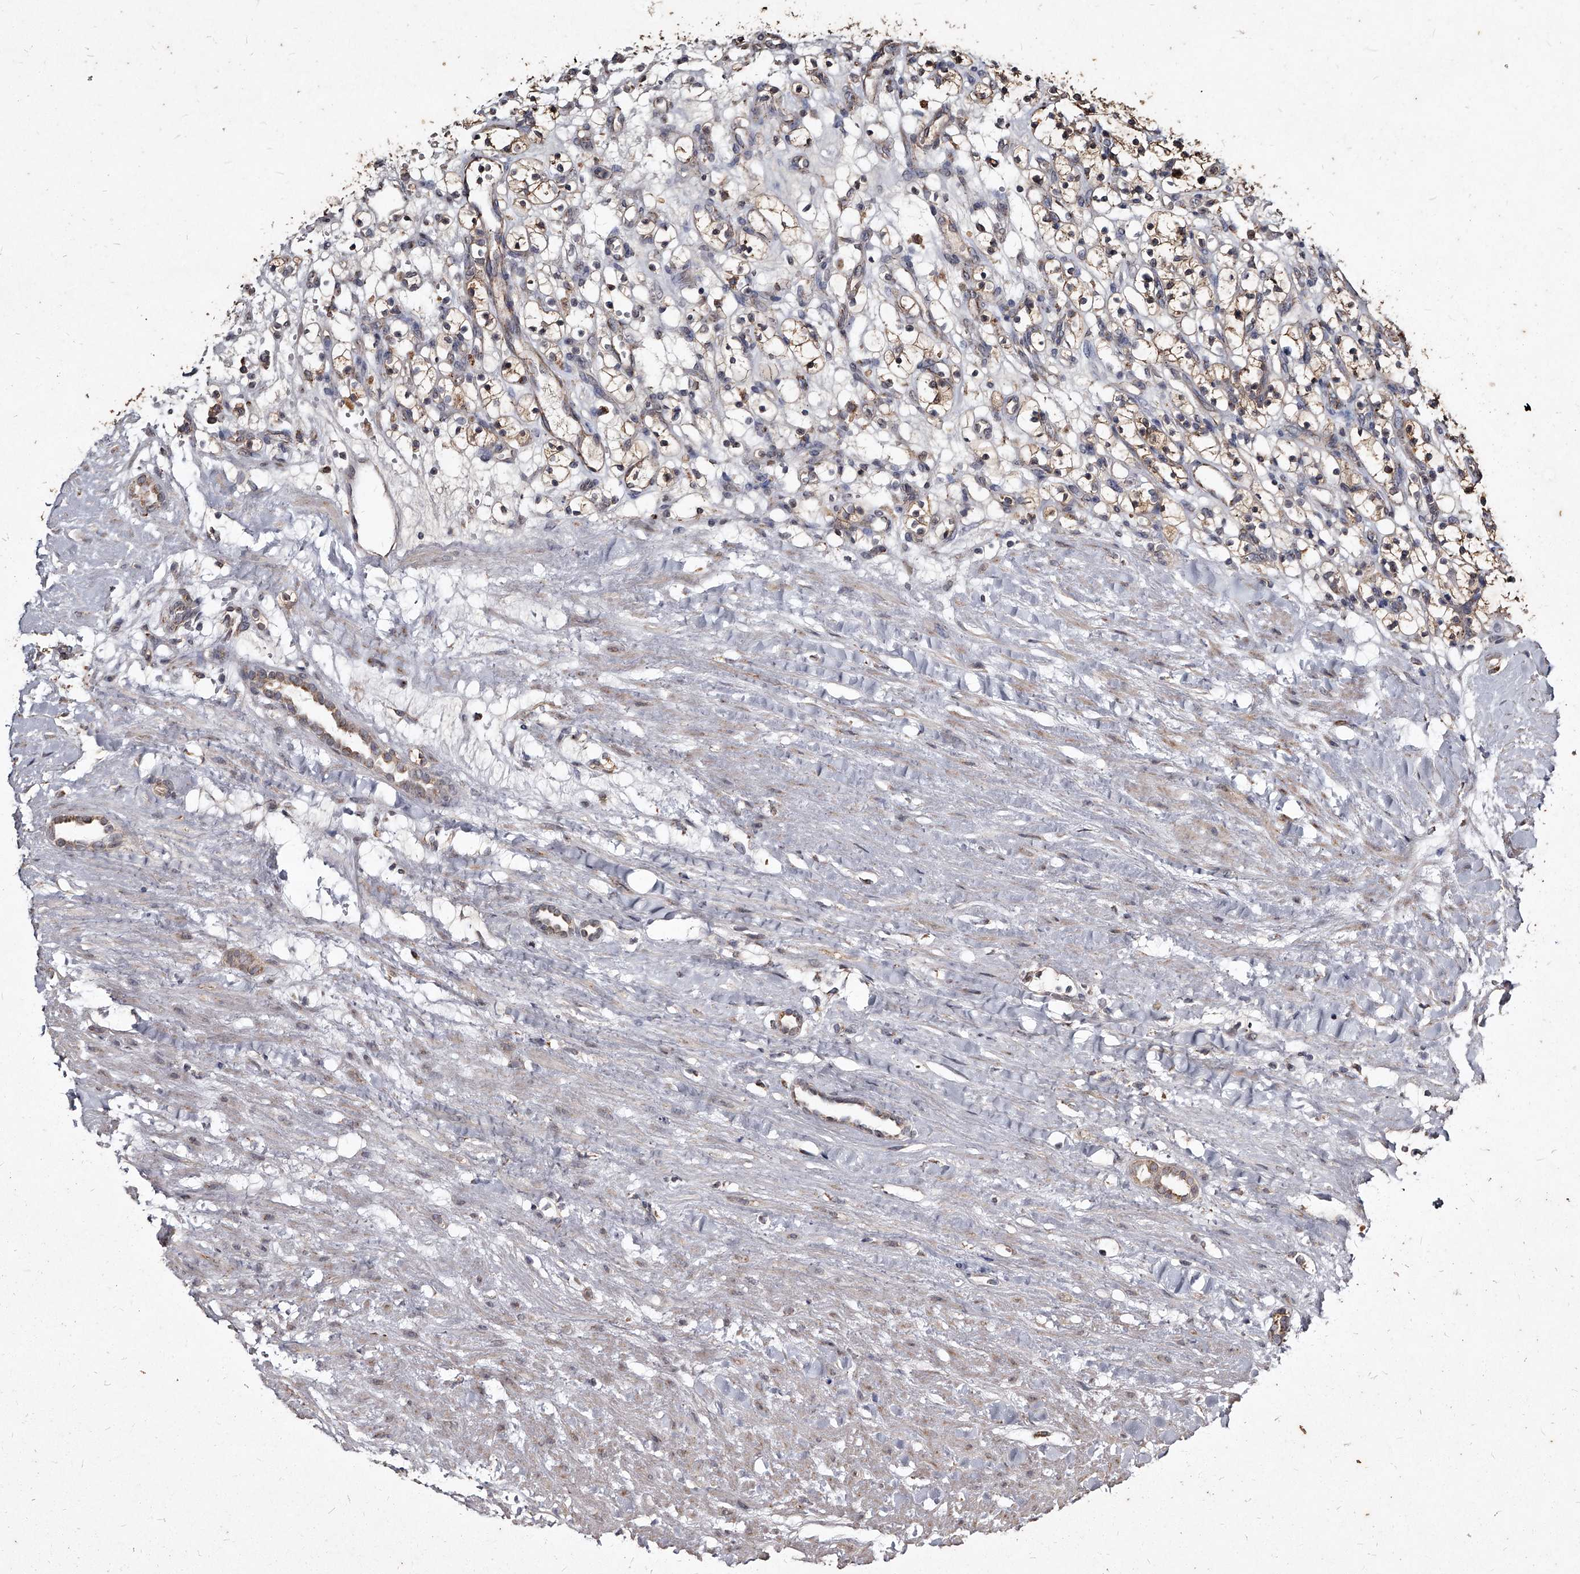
{"staining": {"intensity": "weak", "quantity": ">75%", "location": "cytoplasmic/membranous"}, "tissue": "renal cancer", "cell_type": "Tumor cells", "image_type": "cancer", "snomed": [{"axis": "morphology", "description": "Adenocarcinoma, NOS"}, {"axis": "topography", "description": "Kidney"}], "caption": "Renal cancer stained with a protein marker demonstrates weak staining in tumor cells.", "gene": "GPR183", "patient": {"sex": "female", "age": 57}}